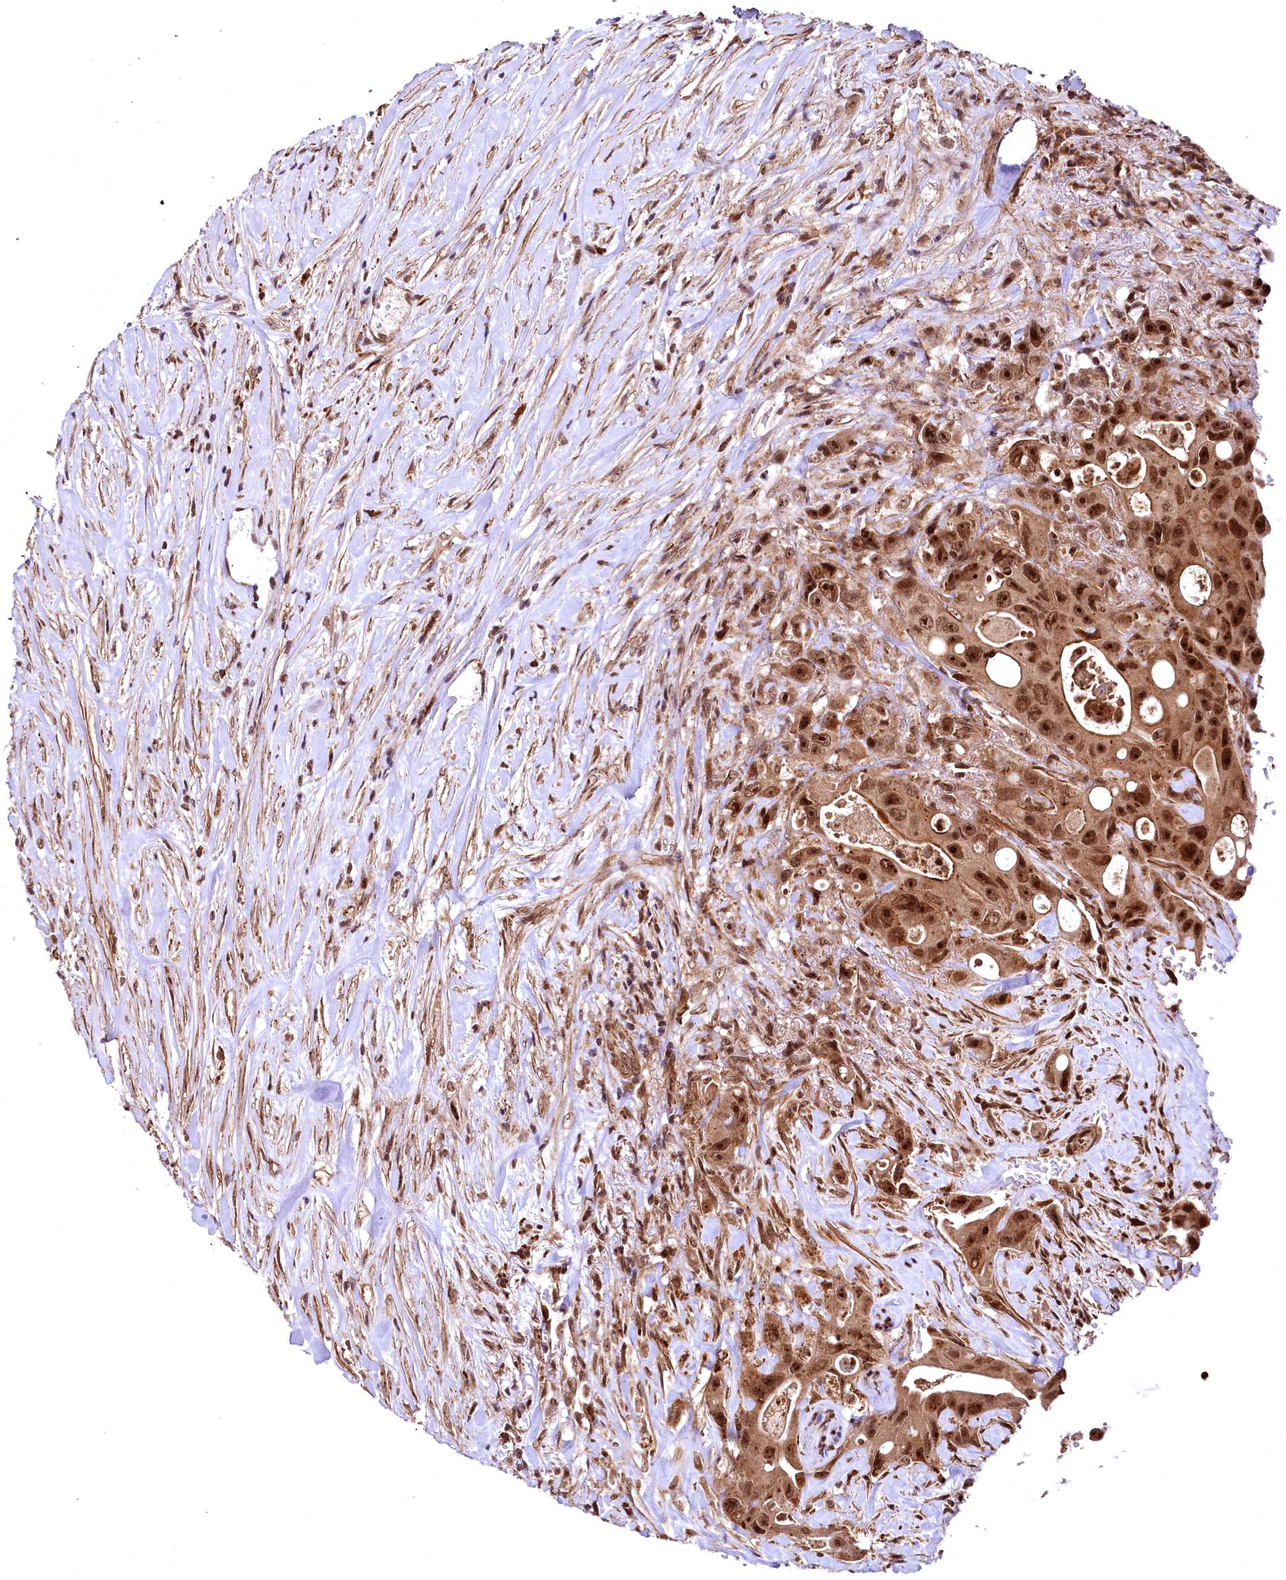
{"staining": {"intensity": "strong", "quantity": ">75%", "location": "cytoplasmic/membranous,nuclear"}, "tissue": "colorectal cancer", "cell_type": "Tumor cells", "image_type": "cancer", "snomed": [{"axis": "morphology", "description": "Adenocarcinoma, NOS"}, {"axis": "topography", "description": "Colon"}], "caption": "Human colorectal cancer stained for a protein (brown) demonstrates strong cytoplasmic/membranous and nuclear positive expression in approximately >75% of tumor cells.", "gene": "PDS5B", "patient": {"sex": "female", "age": 46}}